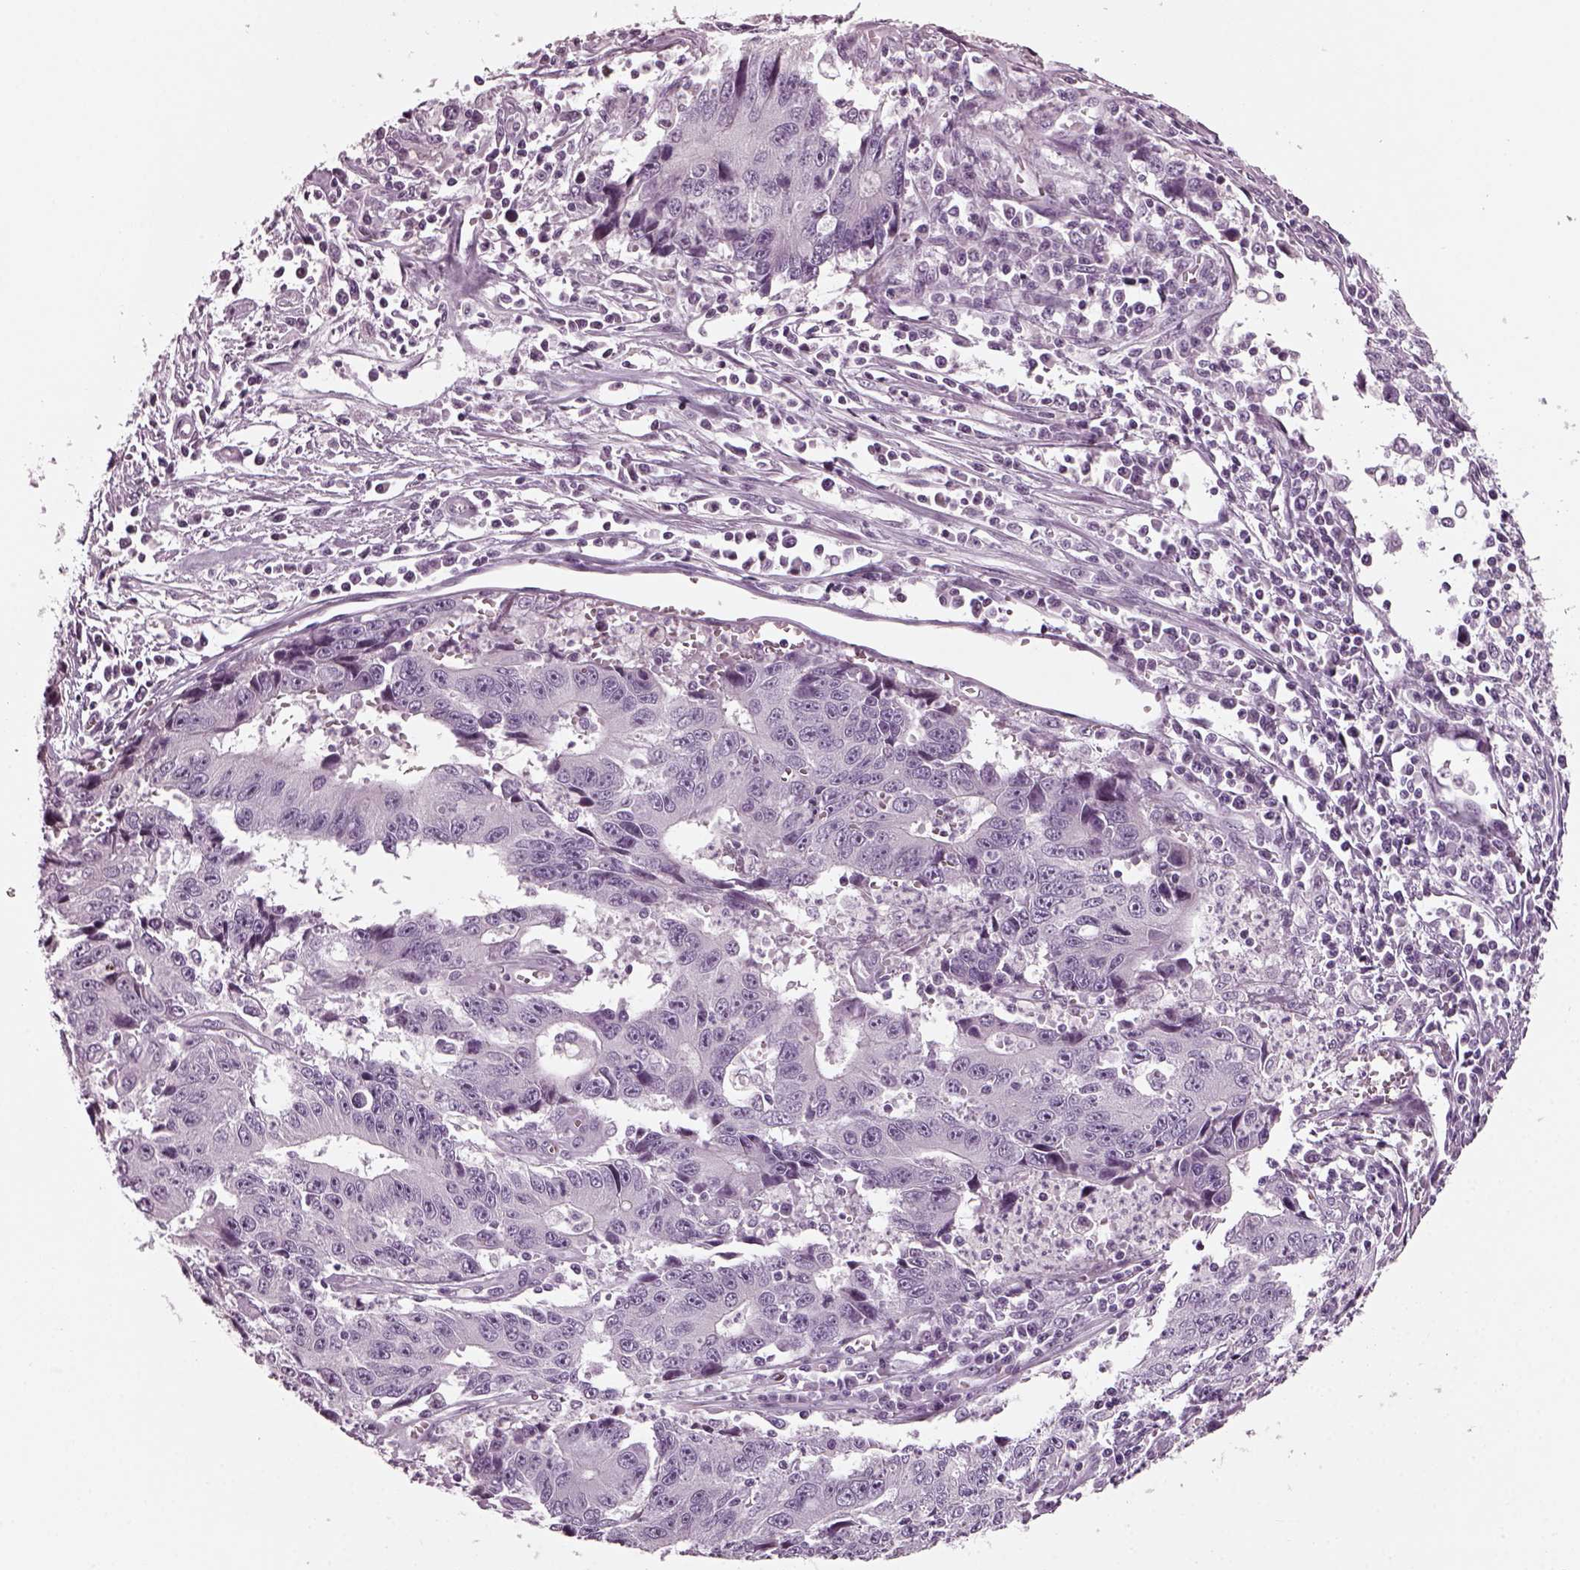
{"staining": {"intensity": "negative", "quantity": "none", "location": "none"}, "tissue": "liver cancer", "cell_type": "Tumor cells", "image_type": "cancer", "snomed": [{"axis": "morphology", "description": "Cholangiocarcinoma"}, {"axis": "topography", "description": "Liver"}], "caption": "DAB immunohistochemical staining of human liver cancer (cholangiocarcinoma) reveals no significant expression in tumor cells. The staining was performed using DAB to visualize the protein expression in brown, while the nuclei were stained in blue with hematoxylin (Magnification: 20x).", "gene": "DPYSL5", "patient": {"sex": "male", "age": 65}}